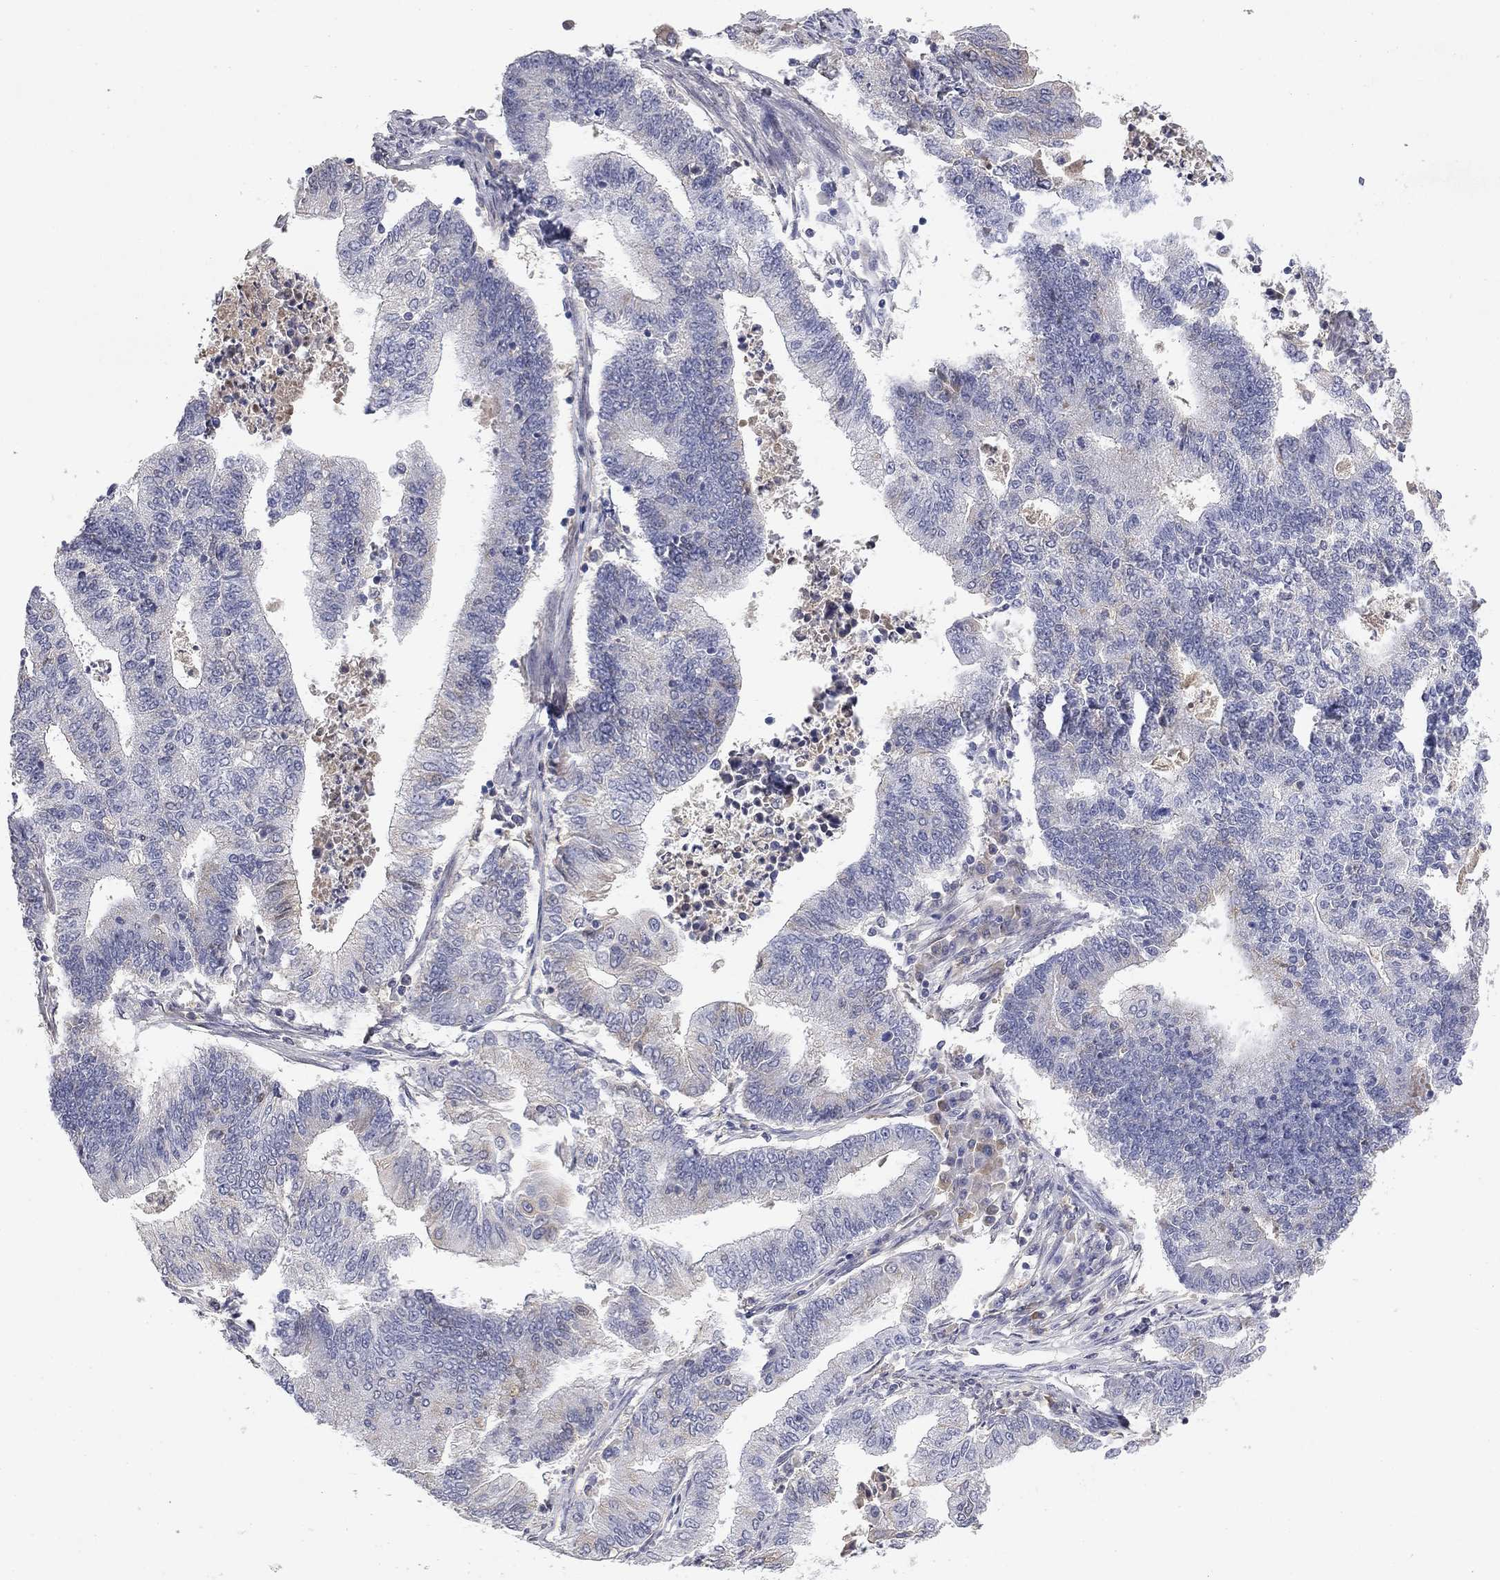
{"staining": {"intensity": "negative", "quantity": "none", "location": "none"}, "tissue": "endometrial cancer", "cell_type": "Tumor cells", "image_type": "cancer", "snomed": [{"axis": "morphology", "description": "Adenocarcinoma, NOS"}, {"axis": "topography", "description": "Uterus"}, {"axis": "topography", "description": "Endometrium"}], "caption": "The histopathology image reveals no staining of tumor cells in adenocarcinoma (endometrial).", "gene": "SLC51A", "patient": {"sex": "female", "age": 54}}